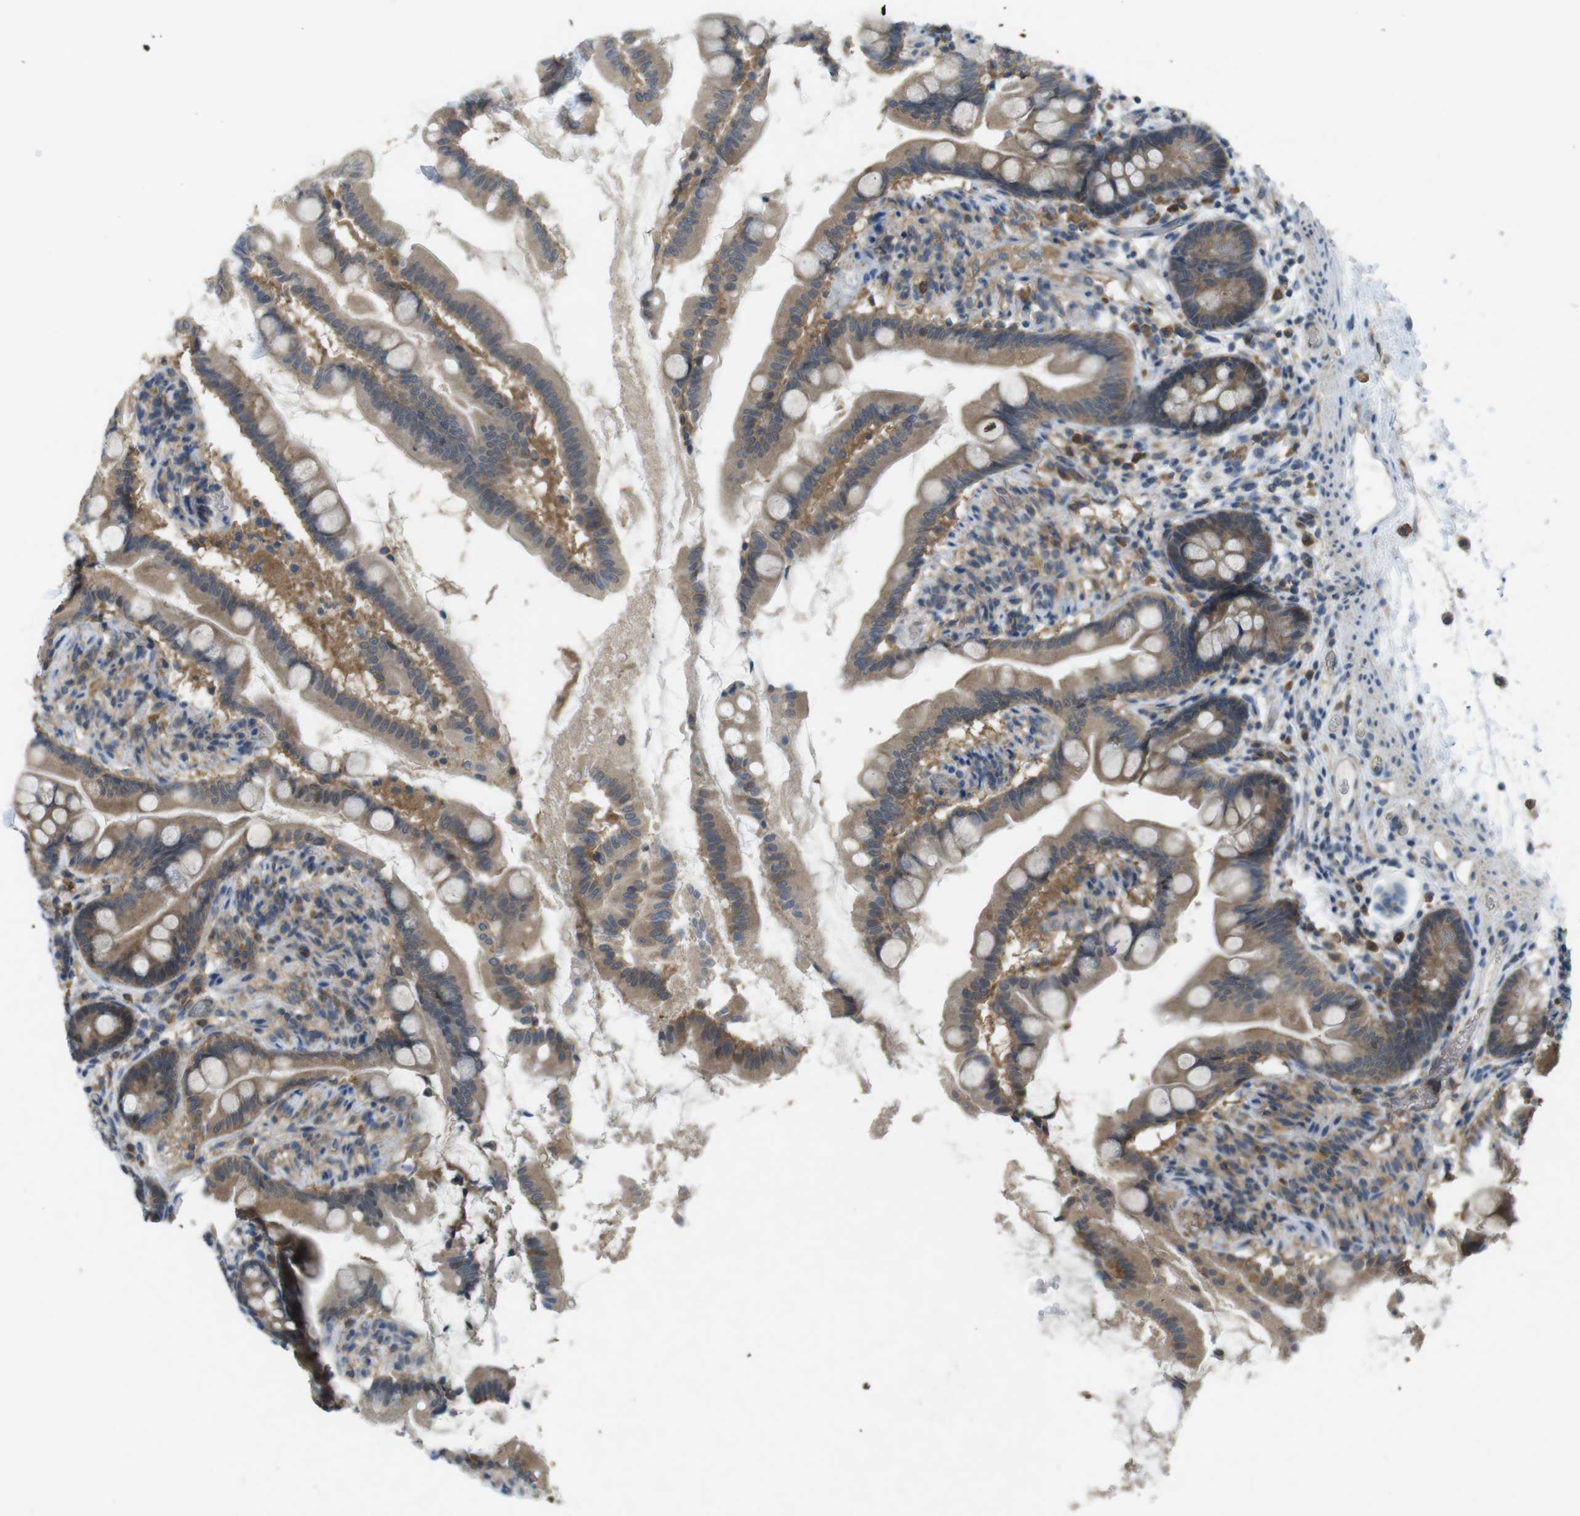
{"staining": {"intensity": "moderate", "quantity": ">75%", "location": "cytoplasmic/membranous"}, "tissue": "small intestine", "cell_type": "Glandular cells", "image_type": "normal", "snomed": [{"axis": "morphology", "description": "Normal tissue, NOS"}, {"axis": "topography", "description": "Small intestine"}], "caption": "IHC of normal small intestine demonstrates medium levels of moderate cytoplasmic/membranous positivity in about >75% of glandular cells.", "gene": "SUGT1", "patient": {"sex": "female", "age": 56}}